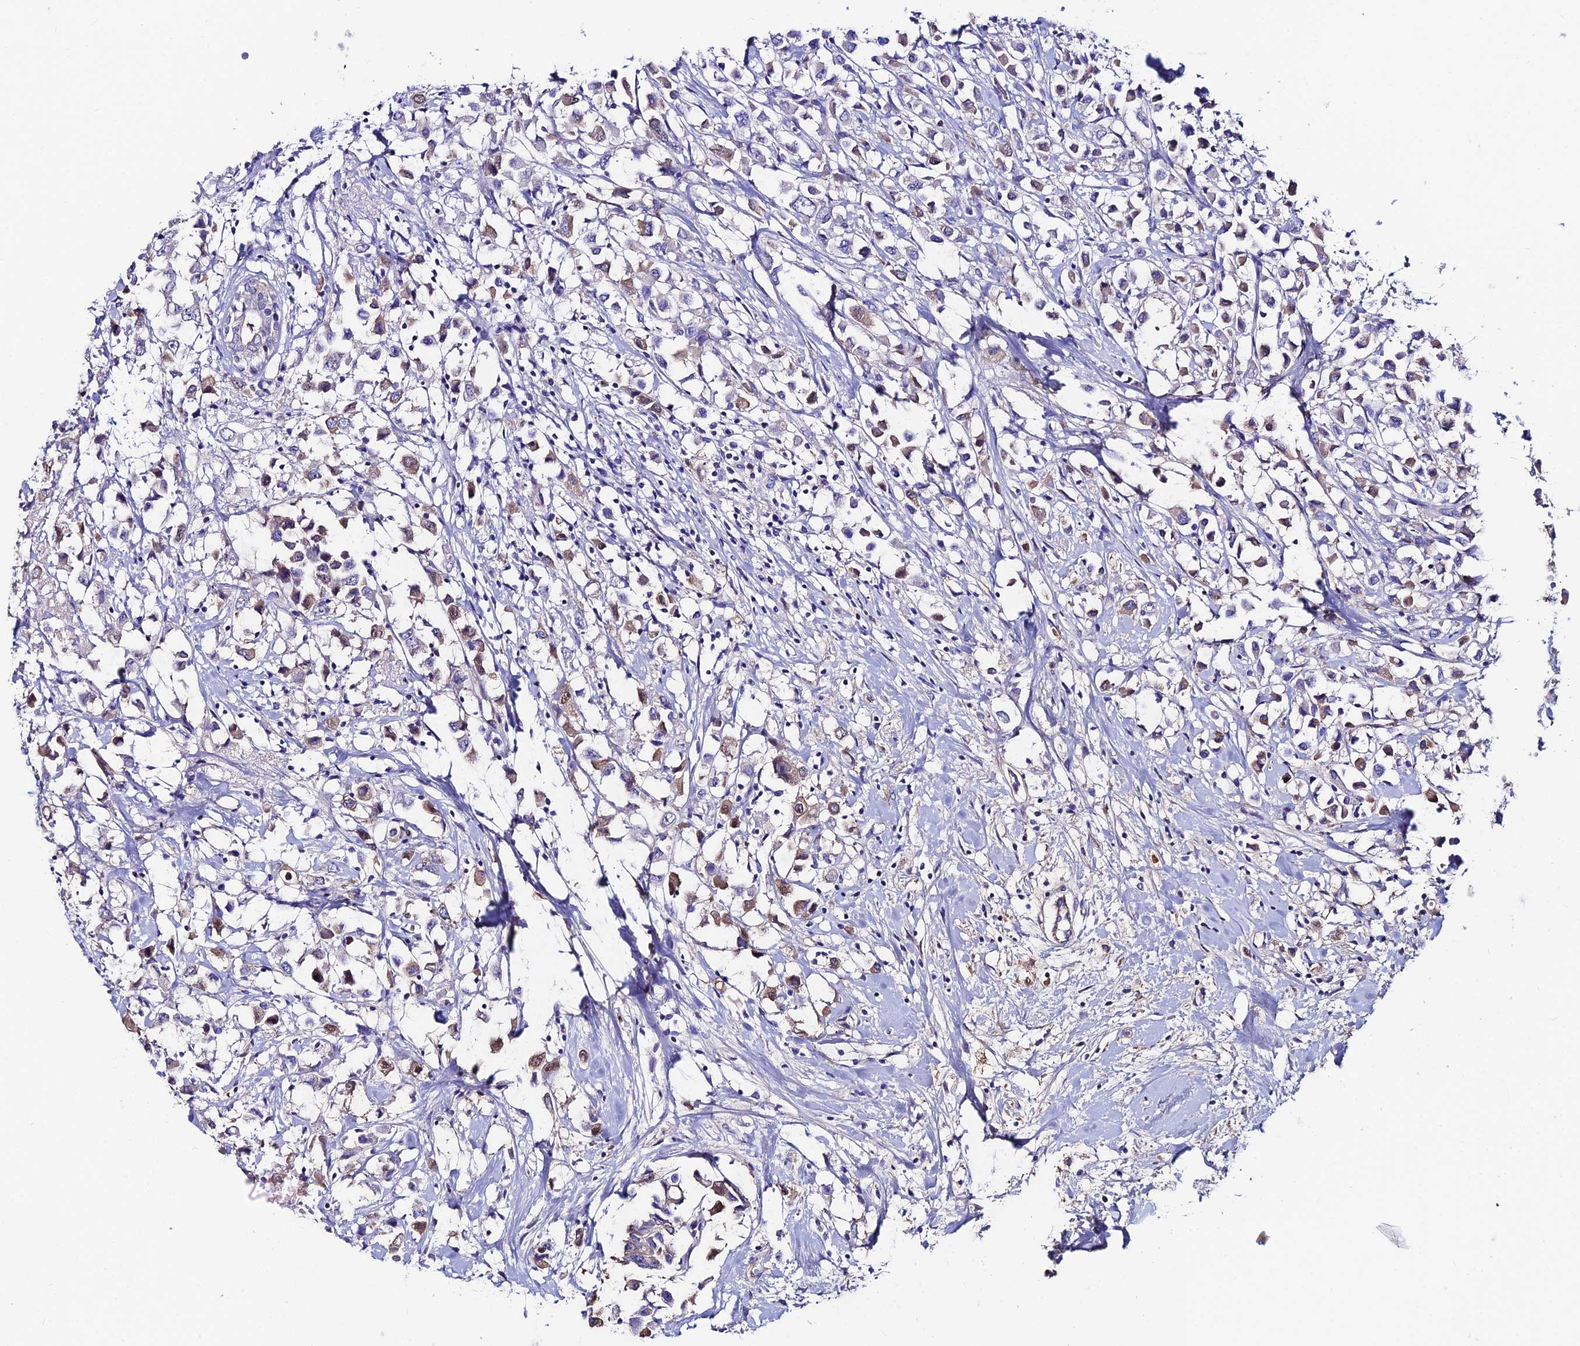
{"staining": {"intensity": "moderate", "quantity": "25%-75%", "location": "cytoplasmic/membranous"}, "tissue": "breast cancer", "cell_type": "Tumor cells", "image_type": "cancer", "snomed": [{"axis": "morphology", "description": "Duct carcinoma"}, {"axis": "topography", "description": "Breast"}], "caption": "DAB immunohistochemical staining of human breast intraductal carcinoma shows moderate cytoplasmic/membranous protein expression in approximately 25%-75% of tumor cells.", "gene": "SLC25A16", "patient": {"sex": "female", "age": 61}}